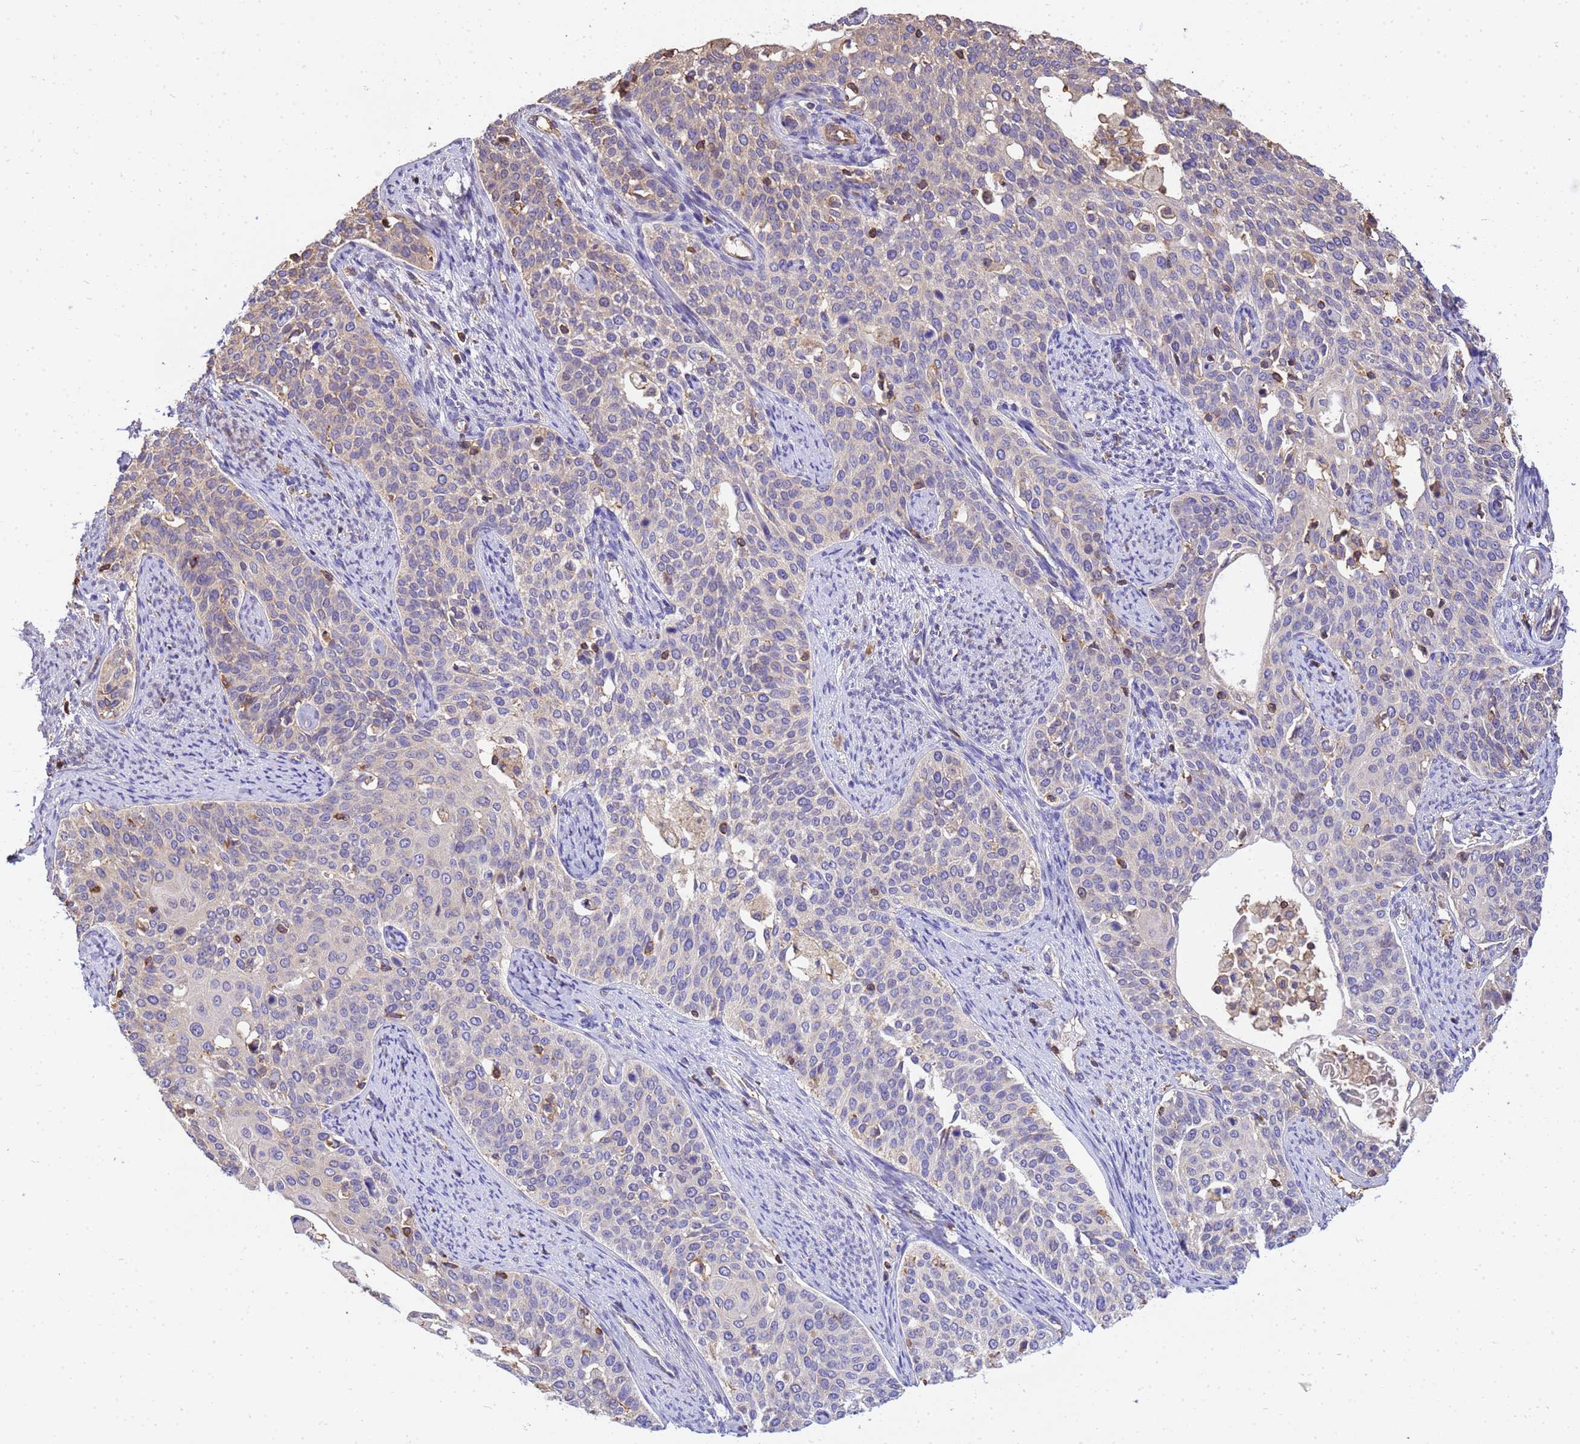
{"staining": {"intensity": "negative", "quantity": "none", "location": "none"}, "tissue": "cervical cancer", "cell_type": "Tumor cells", "image_type": "cancer", "snomed": [{"axis": "morphology", "description": "Squamous cell carcinoma, NOS"}, {"axis": "topography", "description": "Cervix"}], "caption": "DAB immunohistochemical staining of cervical squamous cell carcinoma reveals no significant staining in tumor cells.", "gene": "WDR64", "patient": {"sex": "female", "age": 44}}